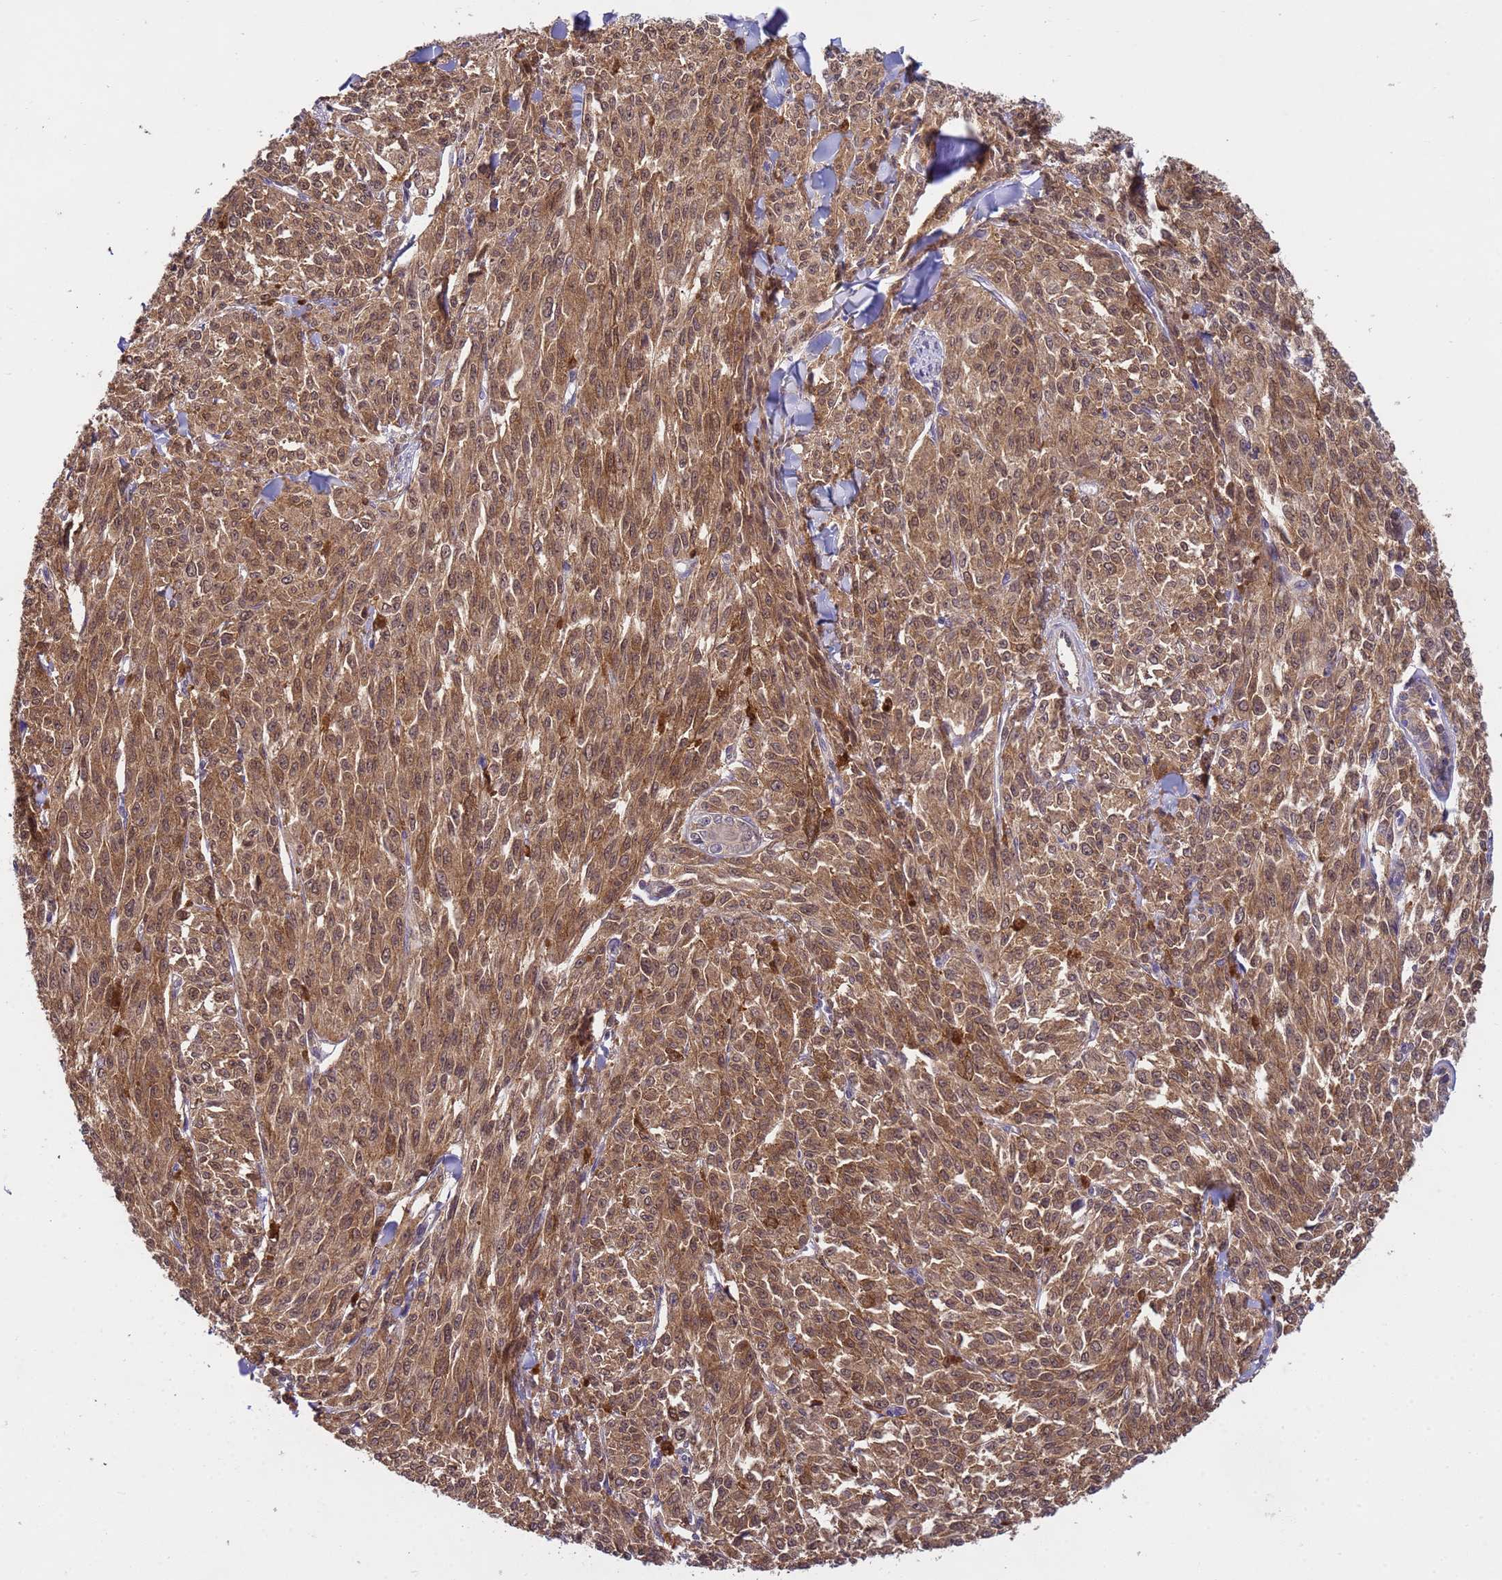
{"staining": {"intensity": "moderate", "quantity": ">75%", "location": "cytoplasmic/membranous,nuclear"}, "tissue": "melanoma", "cell_type": "Tumor cells", "image_type": "cancer", "snomed": [{"axis": "morphology", "description": "Malignant melanoma, NOS"}, {"axis": "topography", "description": "Skin"}], "caption": "The histopathology image demonstrates staining of melanoma, revealing moderate cytoplasmic/membranous and nuclear protein staining (brown color) within tumor cells. (DAB (3,3'-diaminobenzidine) = brown stain, brightfield microscopy at high magnification).", "gene": "NPEPPS", "patient": {"sex": "female", "age": 52}}